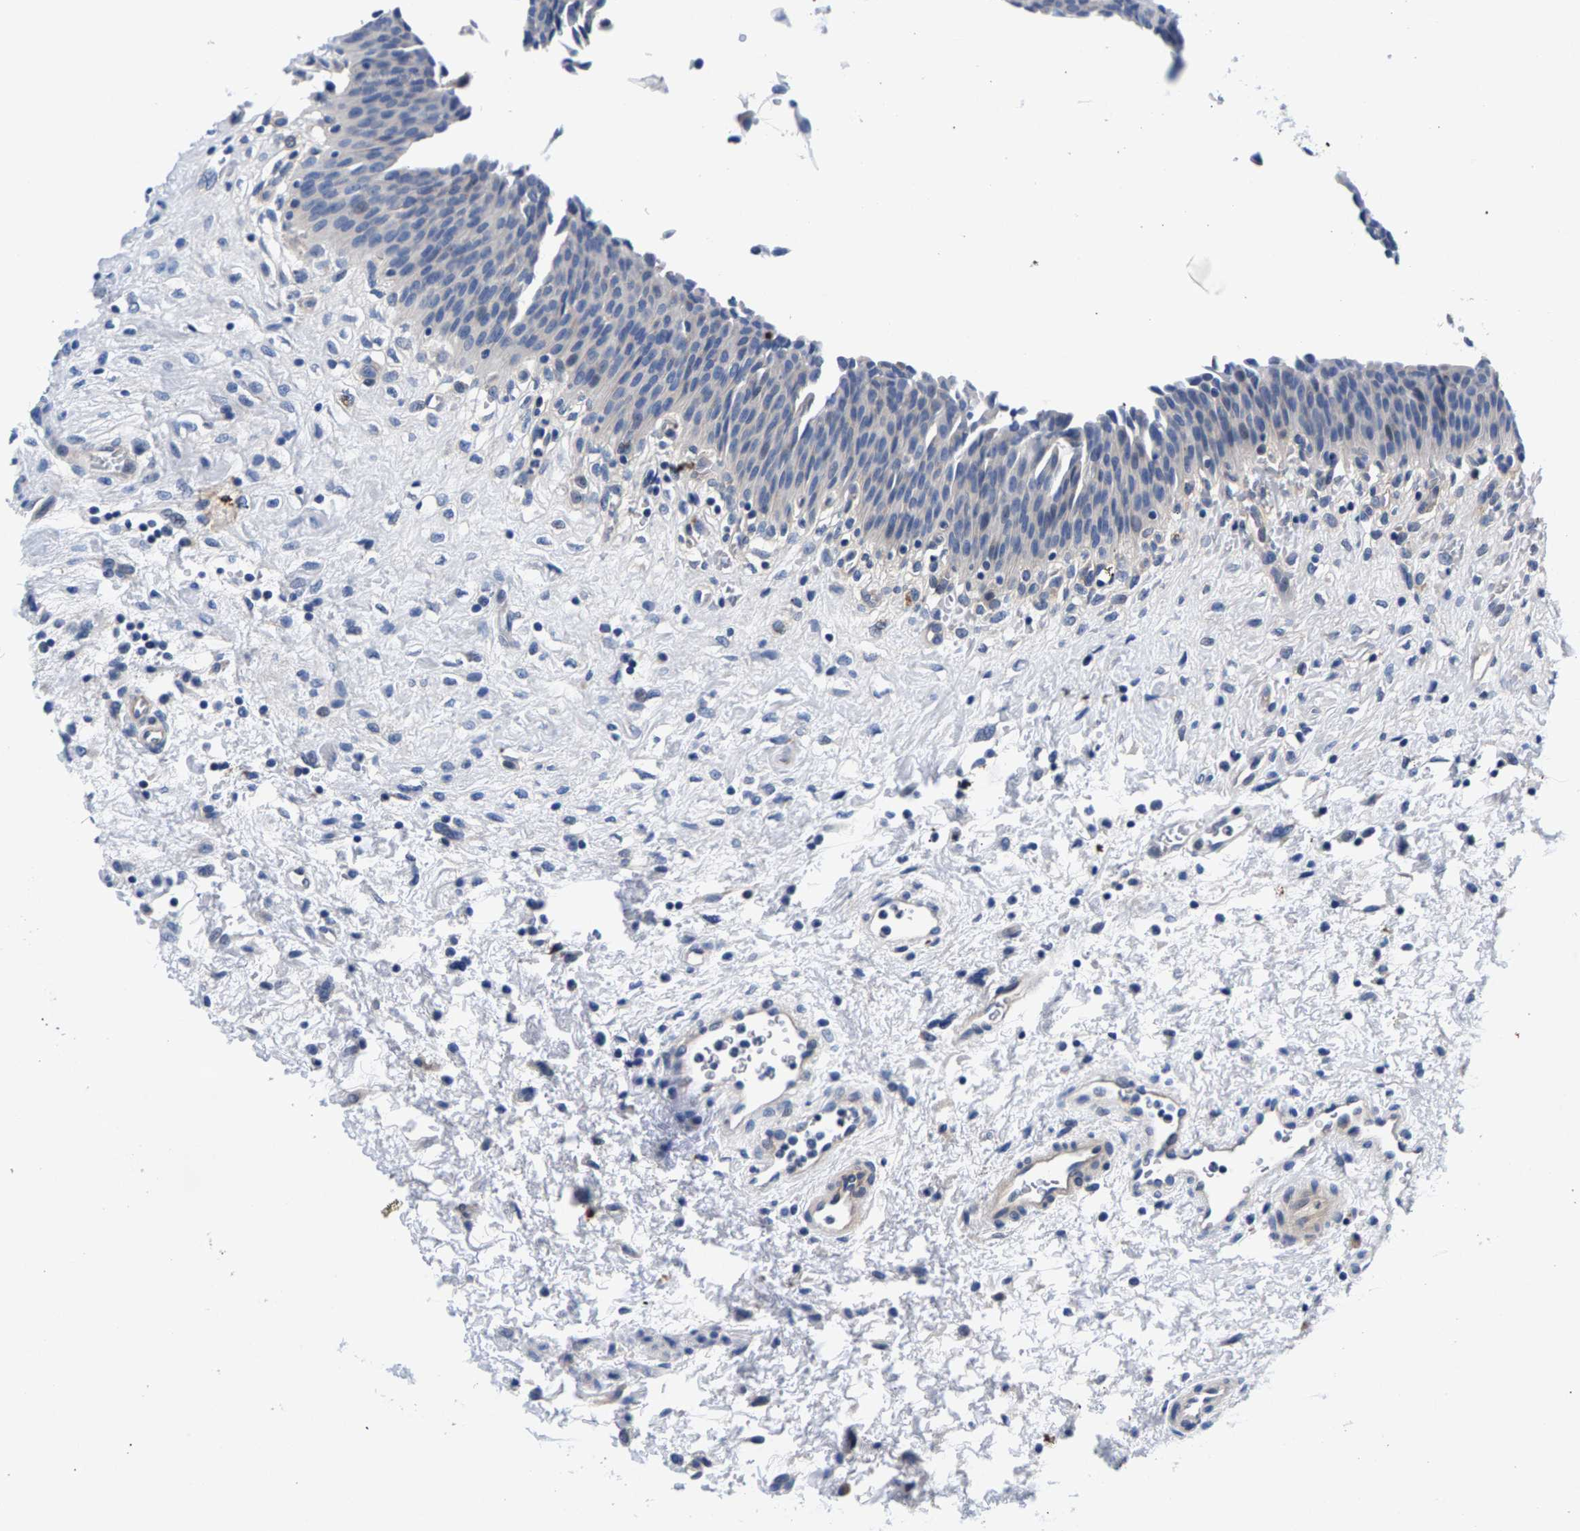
{"staining": {"intensity": "negative", "quantity": "none", "location": "none"}, "tissue": "urinary bladder", "cell_type": "Urothelial cells", "image_type": "normal", "snomed": [{"axis": "morphology", "description": "Normal tissue, NOS"}, {"axis": "morphology", "description": "Dysplasia, NOS"}, {"axis": "topography", "description": "Urinary bladder"}], "caption": "This is a histopathology image of immunohistochemistry staining of benign urinary bladder, which shows no staining in urothelial cells.", "gene": "P2RY4", "patient": {"sex": "male", "age": 35}}